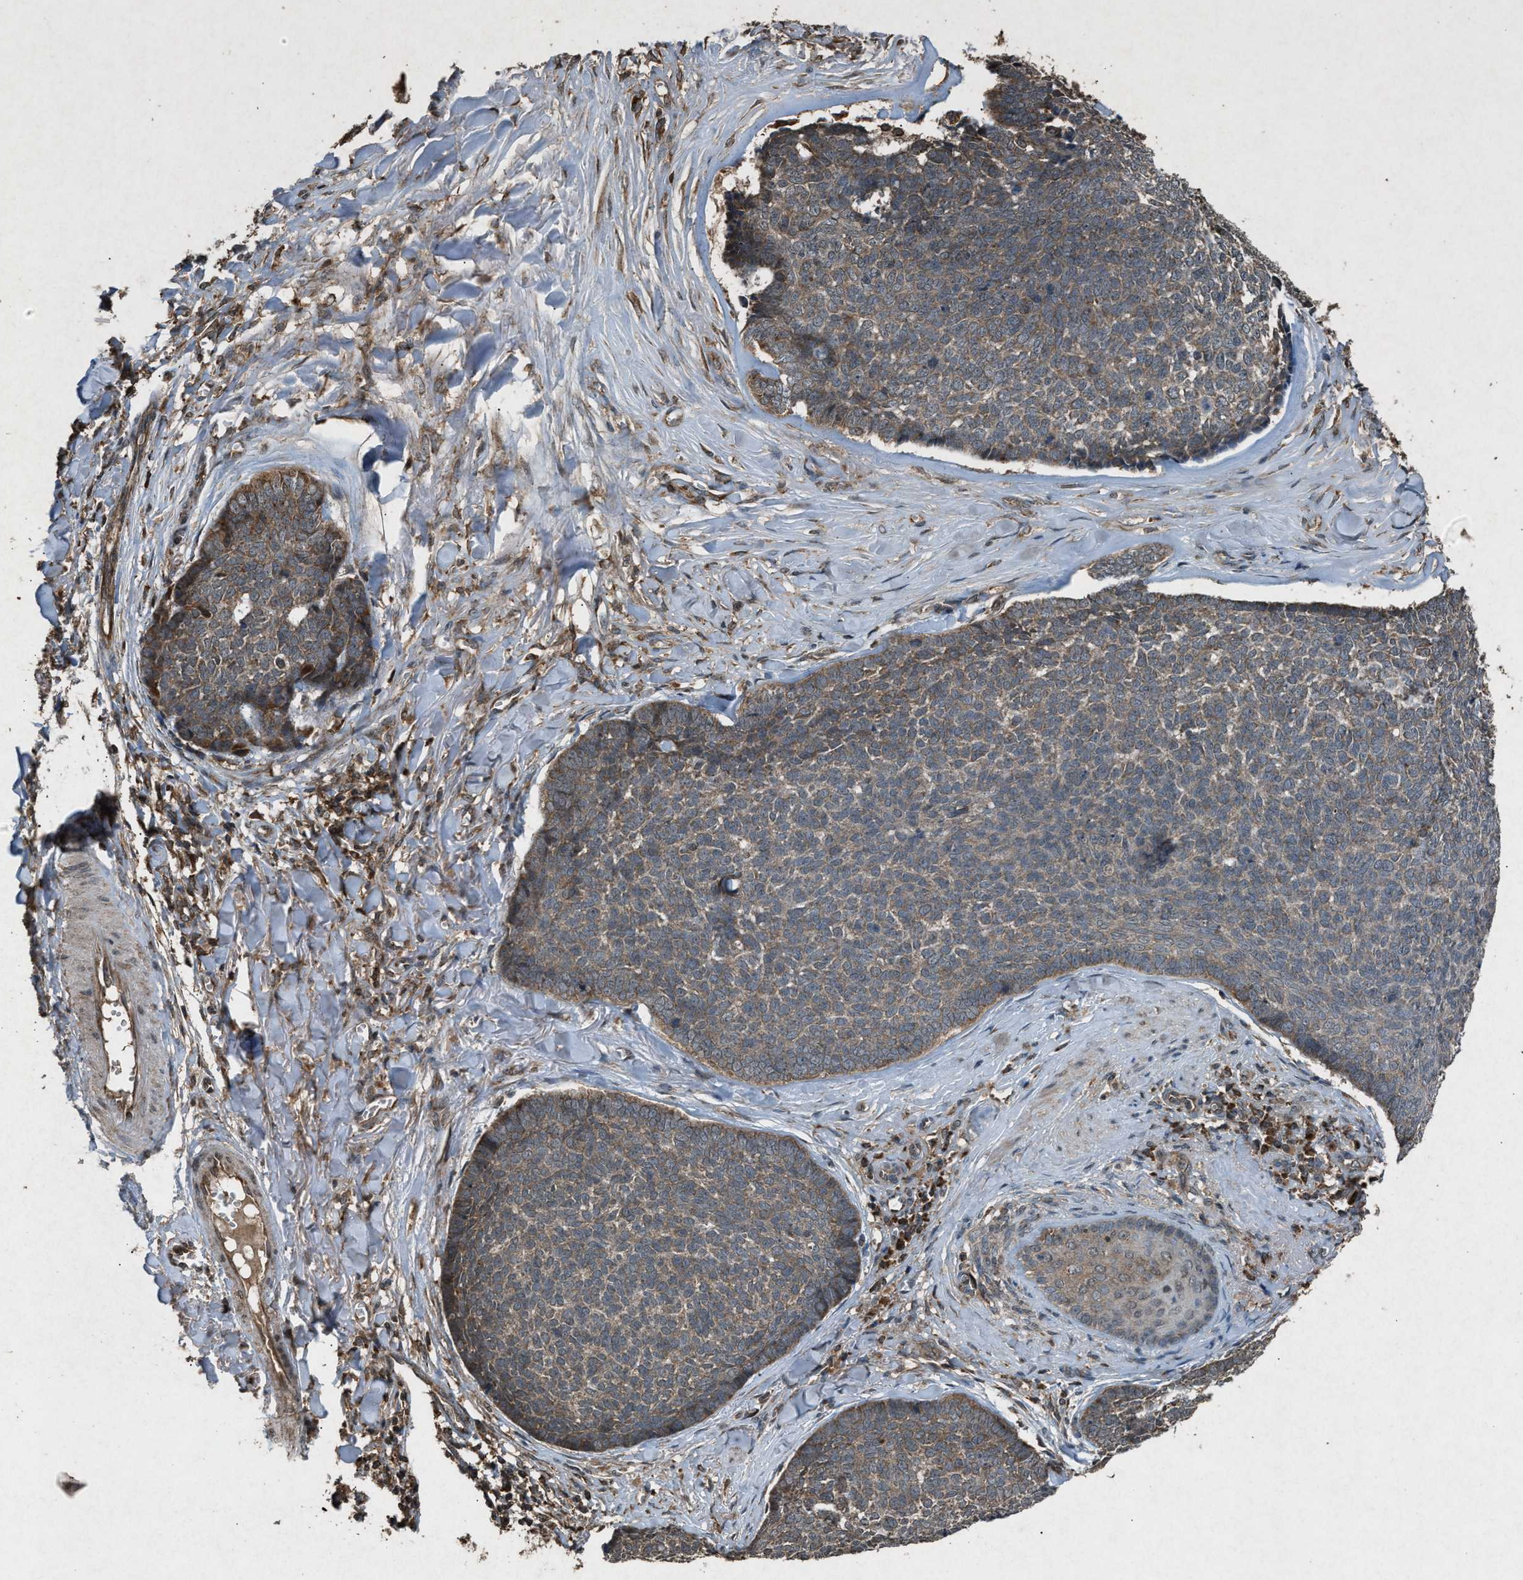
{"staining": {"intensity": "weak", "quantity": ">75%", "location": "cytoplasmic/membranous"}, "tissue": "skin cancer", "cell_type": "Tumor cells", "image_type": "cancer", "snomed": [{"axis": "morphology", "description": "Basal cell carcinoma"}, {"axis": "topography", "description": "Skin"}], "caption": "Tumor cells exhibit low levels of weak cytoplasmic/membranous positivity in approximately >75% of cells in human skin basal cell carcinoma.", "gene": "OAS1", "patient": {"sex": "male", "age": 84}}